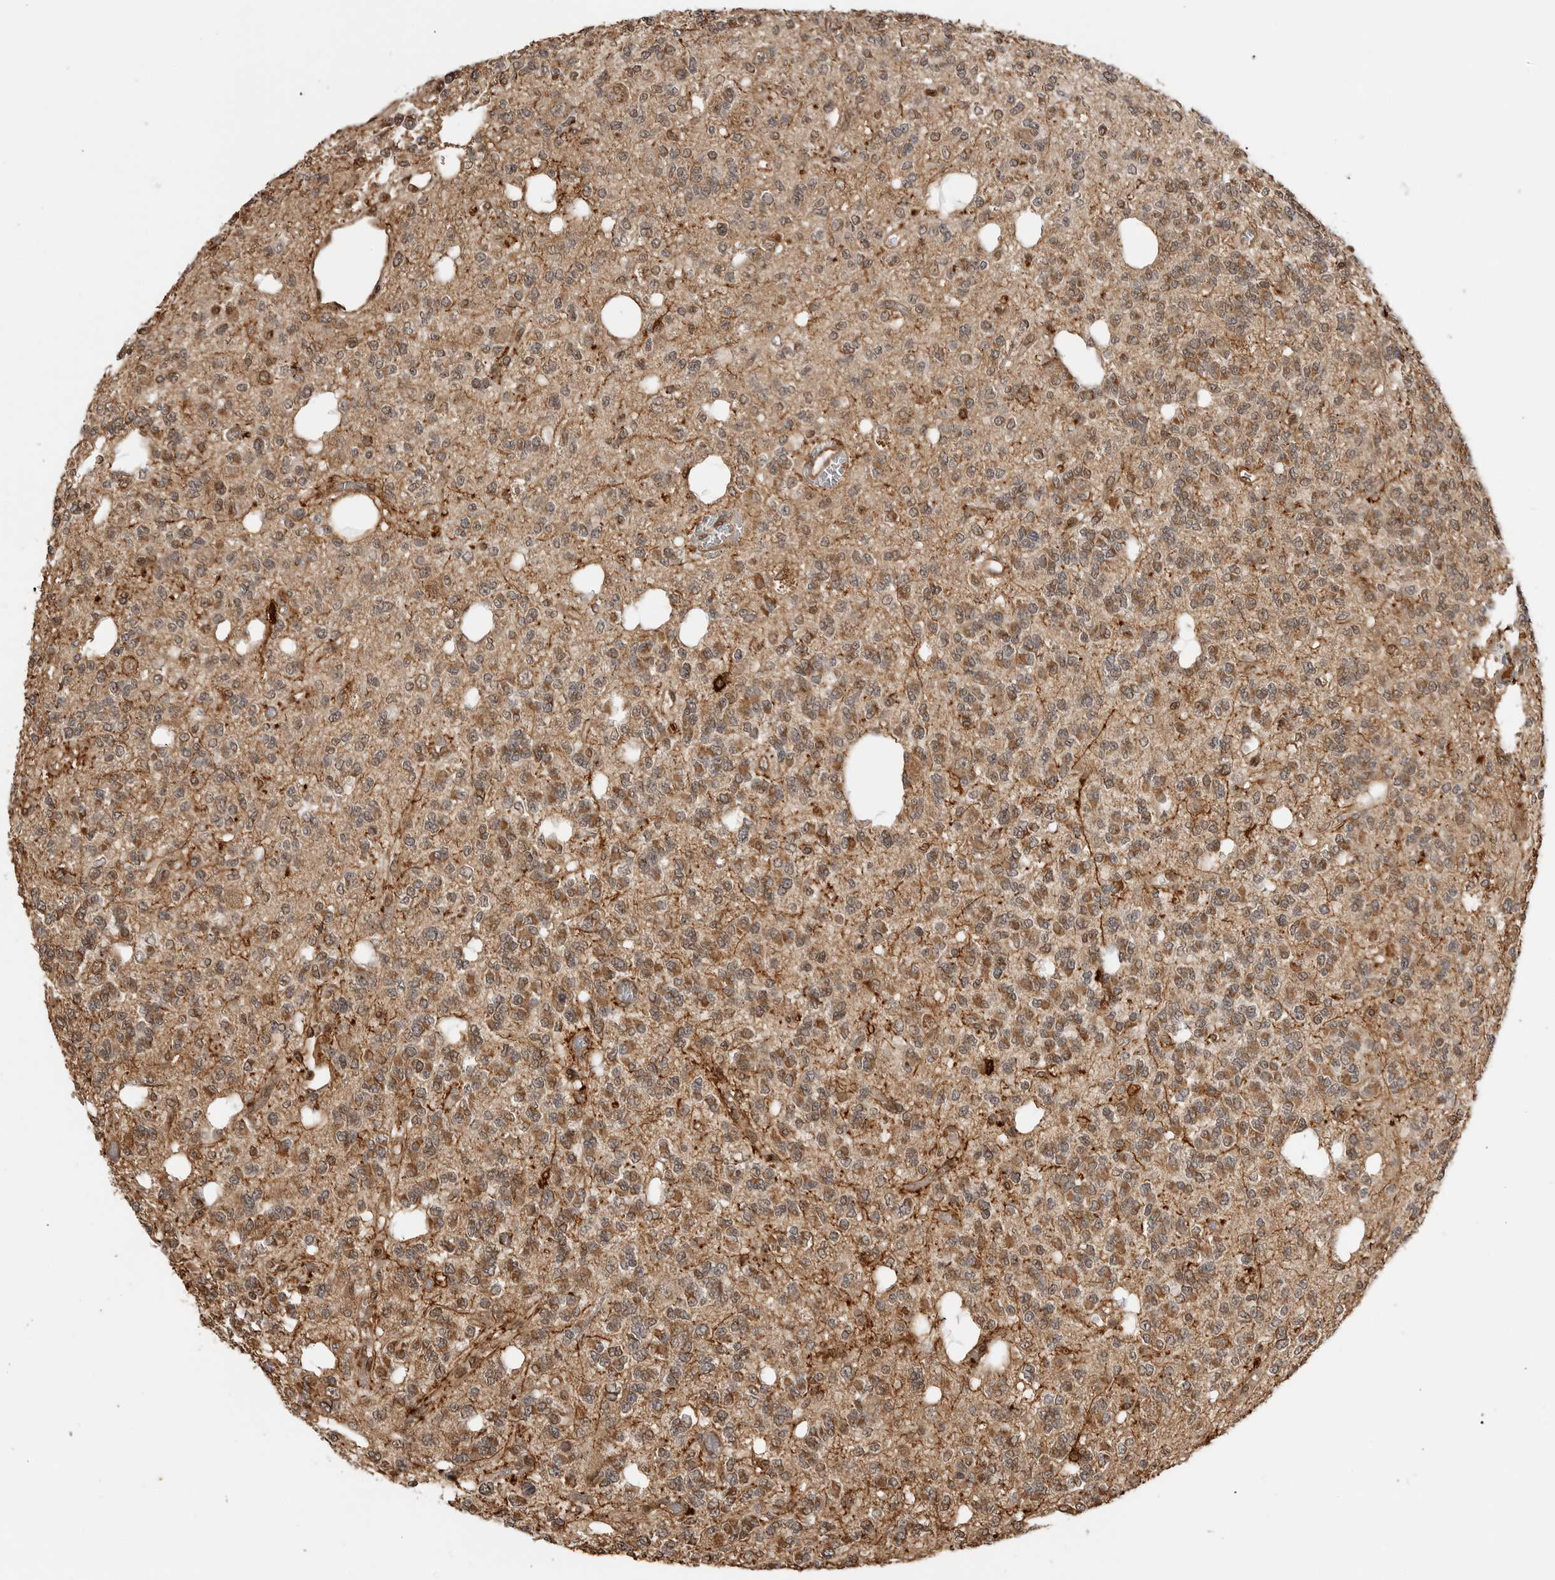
{"staining": {"intensity": "moderate", "quantity": "25%-75%", "location": "cytoplasmic/membranous,nuclear"}, "tissue": "glioma", "cell_type": "Tumor cells", "image_type": "cancer", "snomed": [{"axis": "morphology", "description": "Glioma, malignant, Low grade"}, {"axis": "topography", "description": "Brain"}], "caption": "Protein expression analysis of glioma displays moderate cytoplasmic/membranous and nuclear positivity in approximately 25%-75% of tumor cells.", "gene": "BMP2K", "patient": {"sex": "male", "age": 38}}